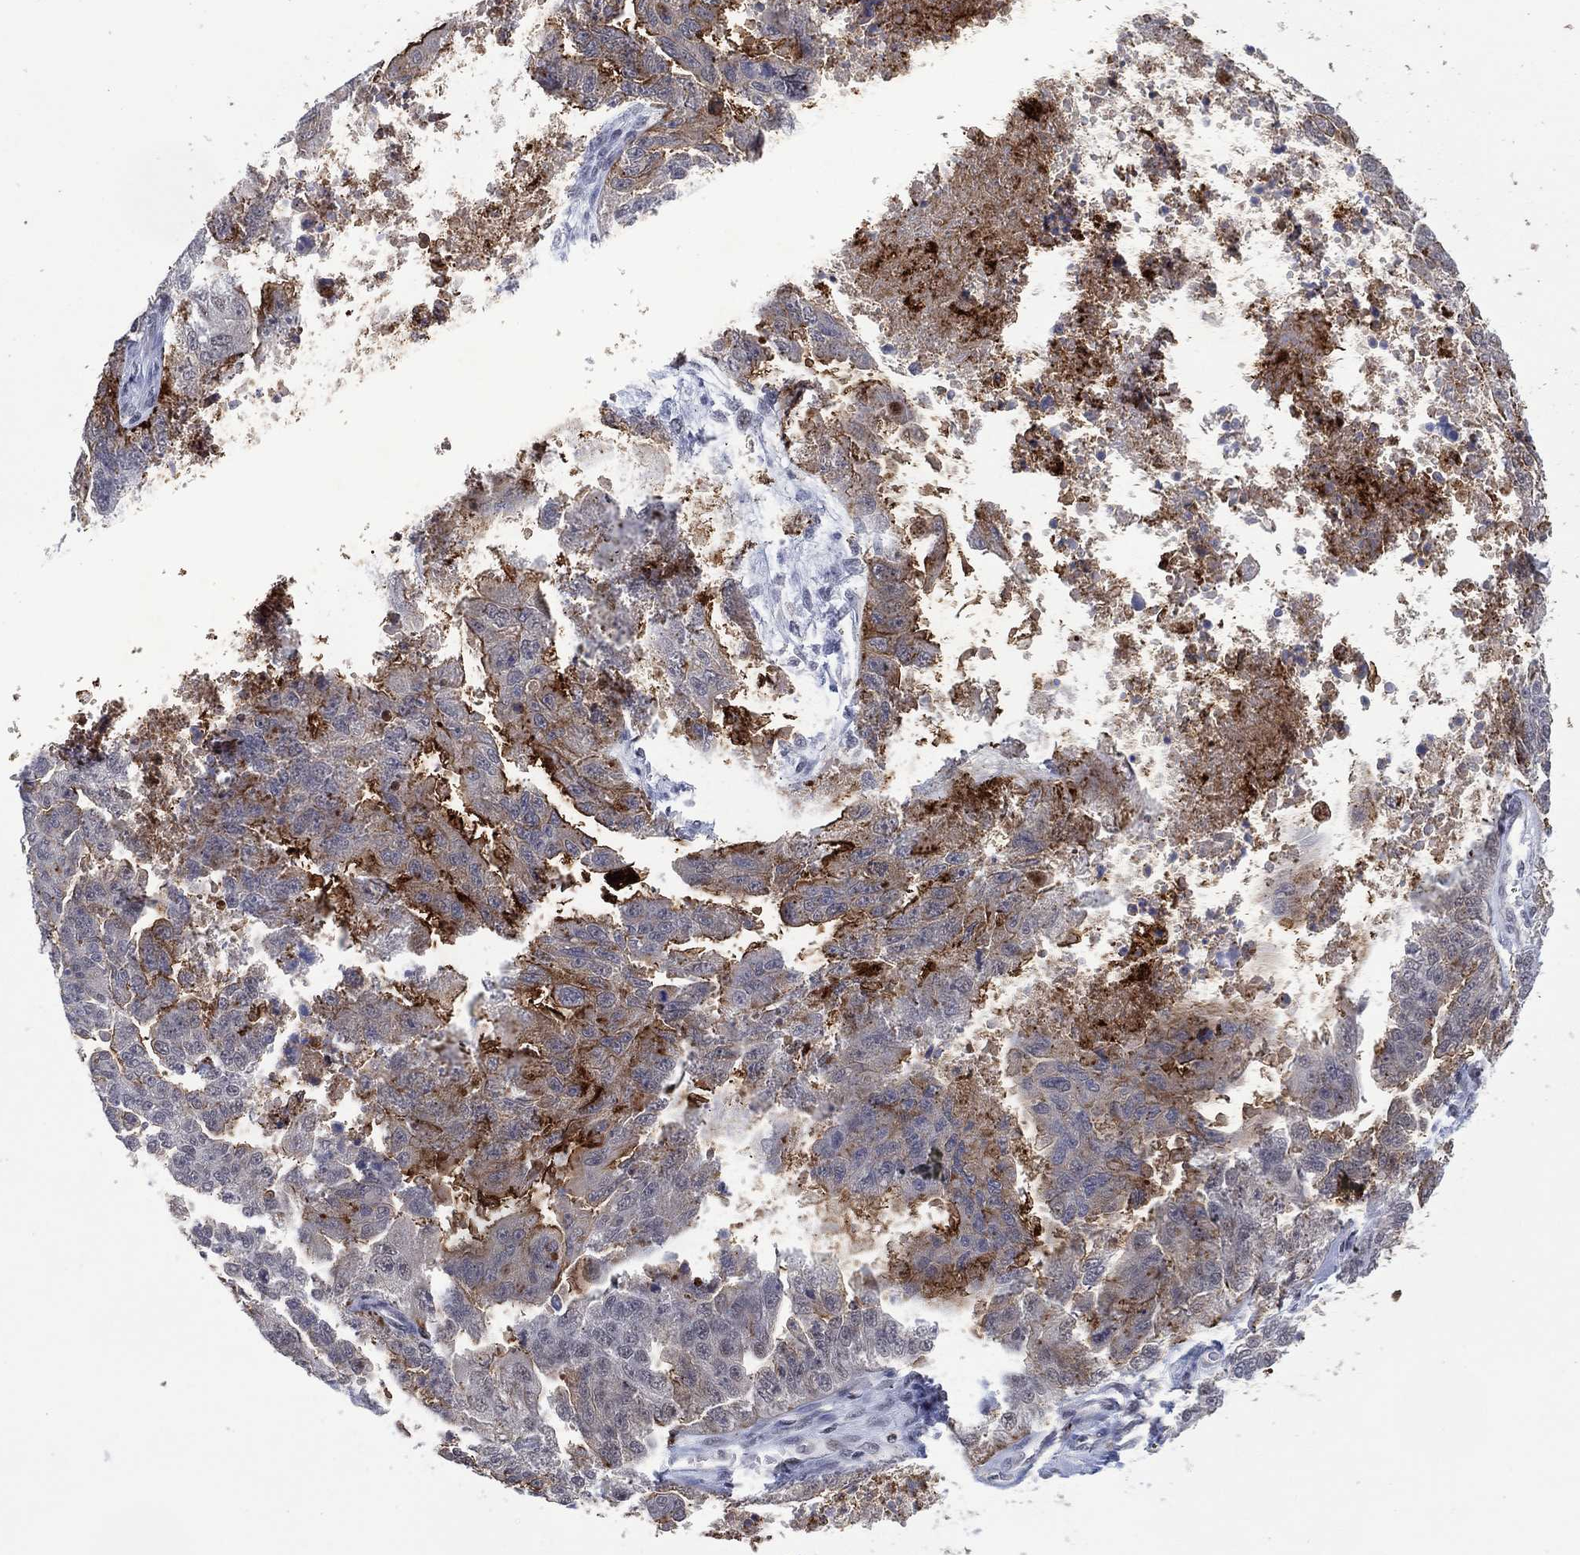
{"staining": {"intensity": "moderate", "quantity": "<25%", "location": "cytoplasmic/membranous"}, "tissue": "ovarian cancer", "cell_type": "Tumor cells", "image_type": "cancer", "snomed": [{"axis": "morphology", "description": "Cystadenocarcinoma, serous, NOS"}, {"axis": "topography", "description": "Ovary"}], "caption": "Human ovarian cancer (serous cystadenocarcinoma) stained with a brown dye demonstrates moderate cytoplasmic/membranous positive expression in approximately <25% of tumor cells.", "gene": "DPP4", "patient": {"sex": "female", "age": 58}}